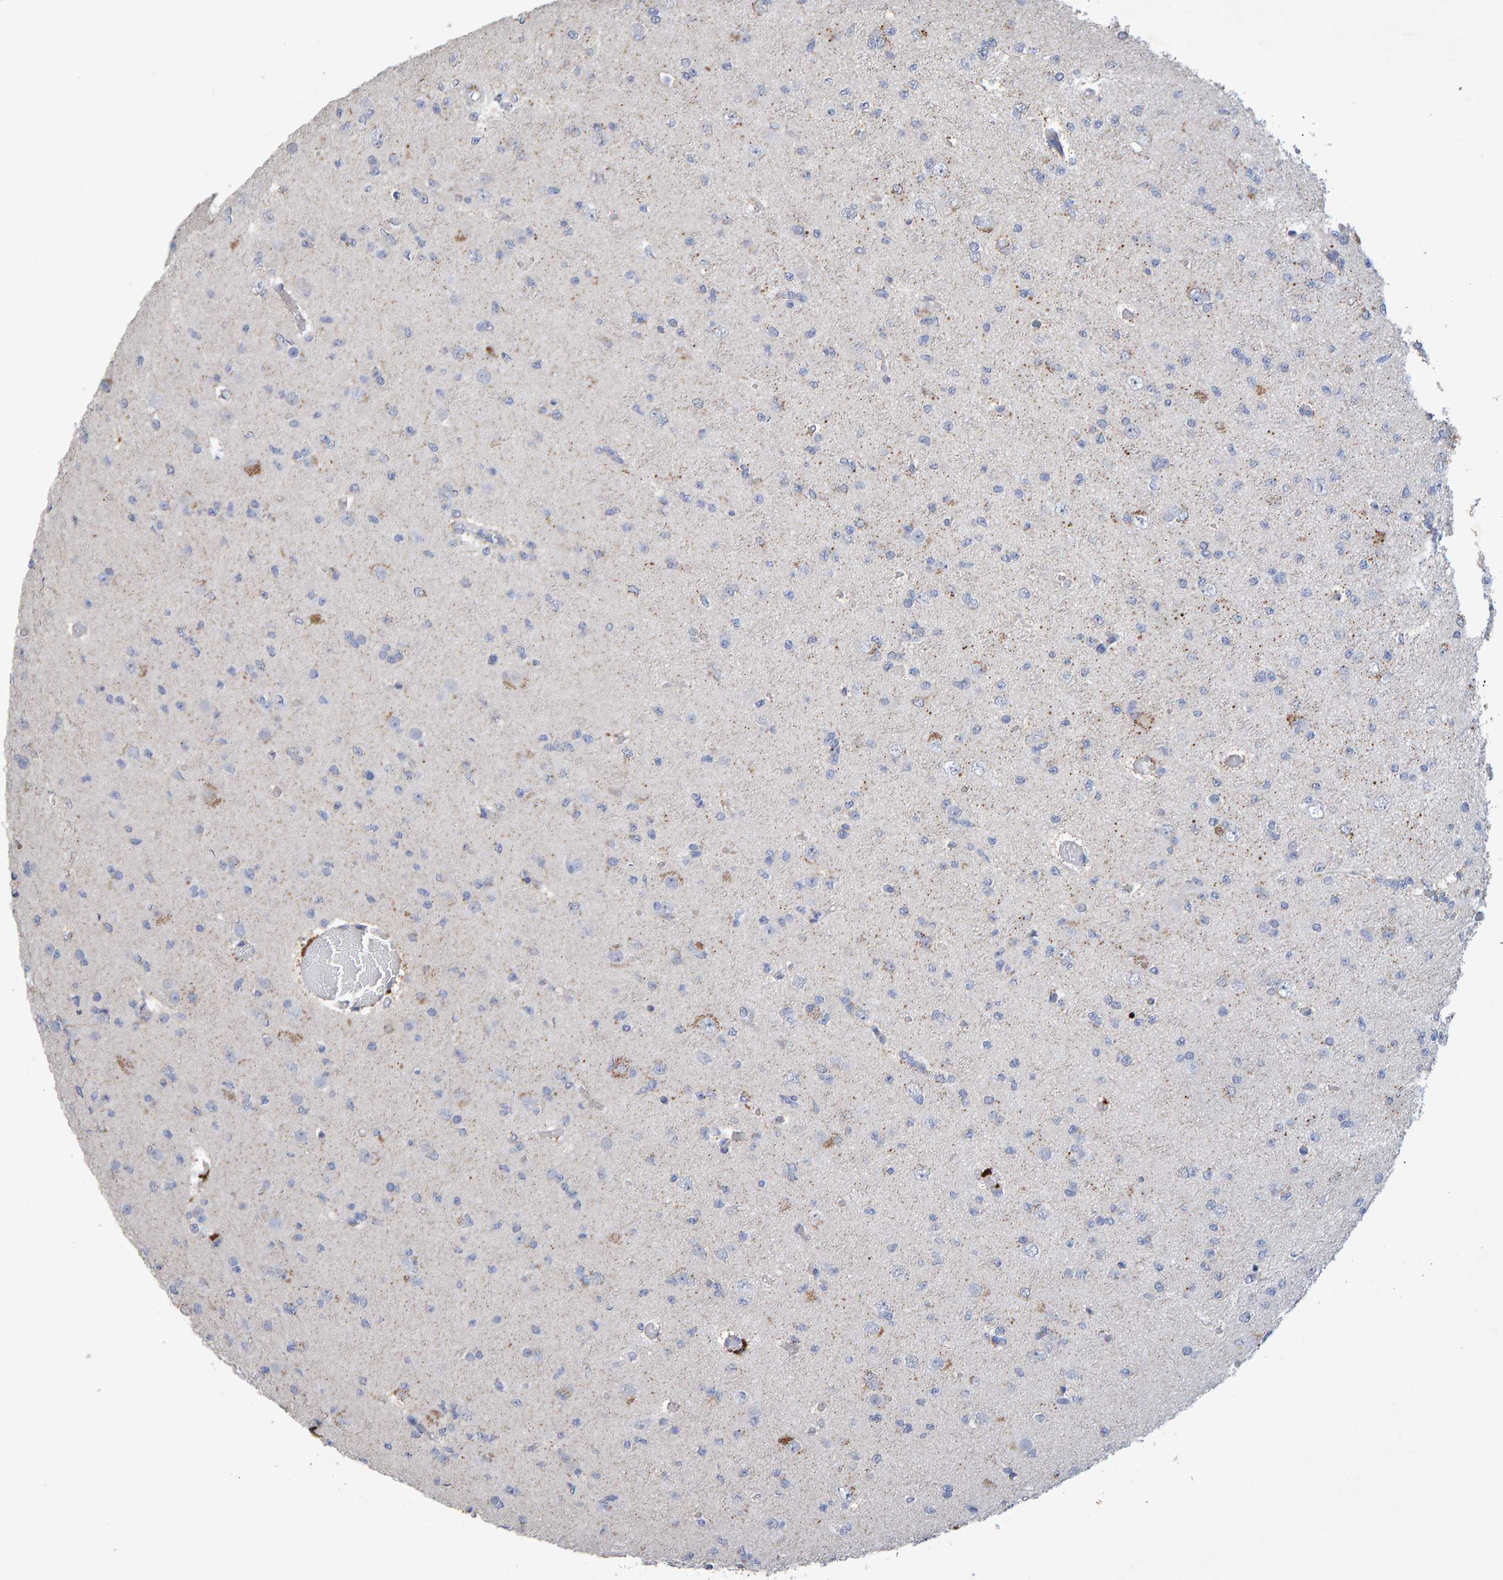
{"staining": {"intensity": "moderate", "quantity": "<25%", "location": "cytoplasmic/membranous"}, "tissue": "glioma", "cell_type": "Tumor cells", "image_type": "cancer", "snomed": [{"axis": "morphology", "description": "Glioma, malignant, Low grade"}, {"axis": "topography", "description": "Brain"}], "caption": "Human glioma stained with a protein marker displays moderate staining in tumor cells.", "gene": "CTH", "patient": {"sex": "female", "age": 22}}